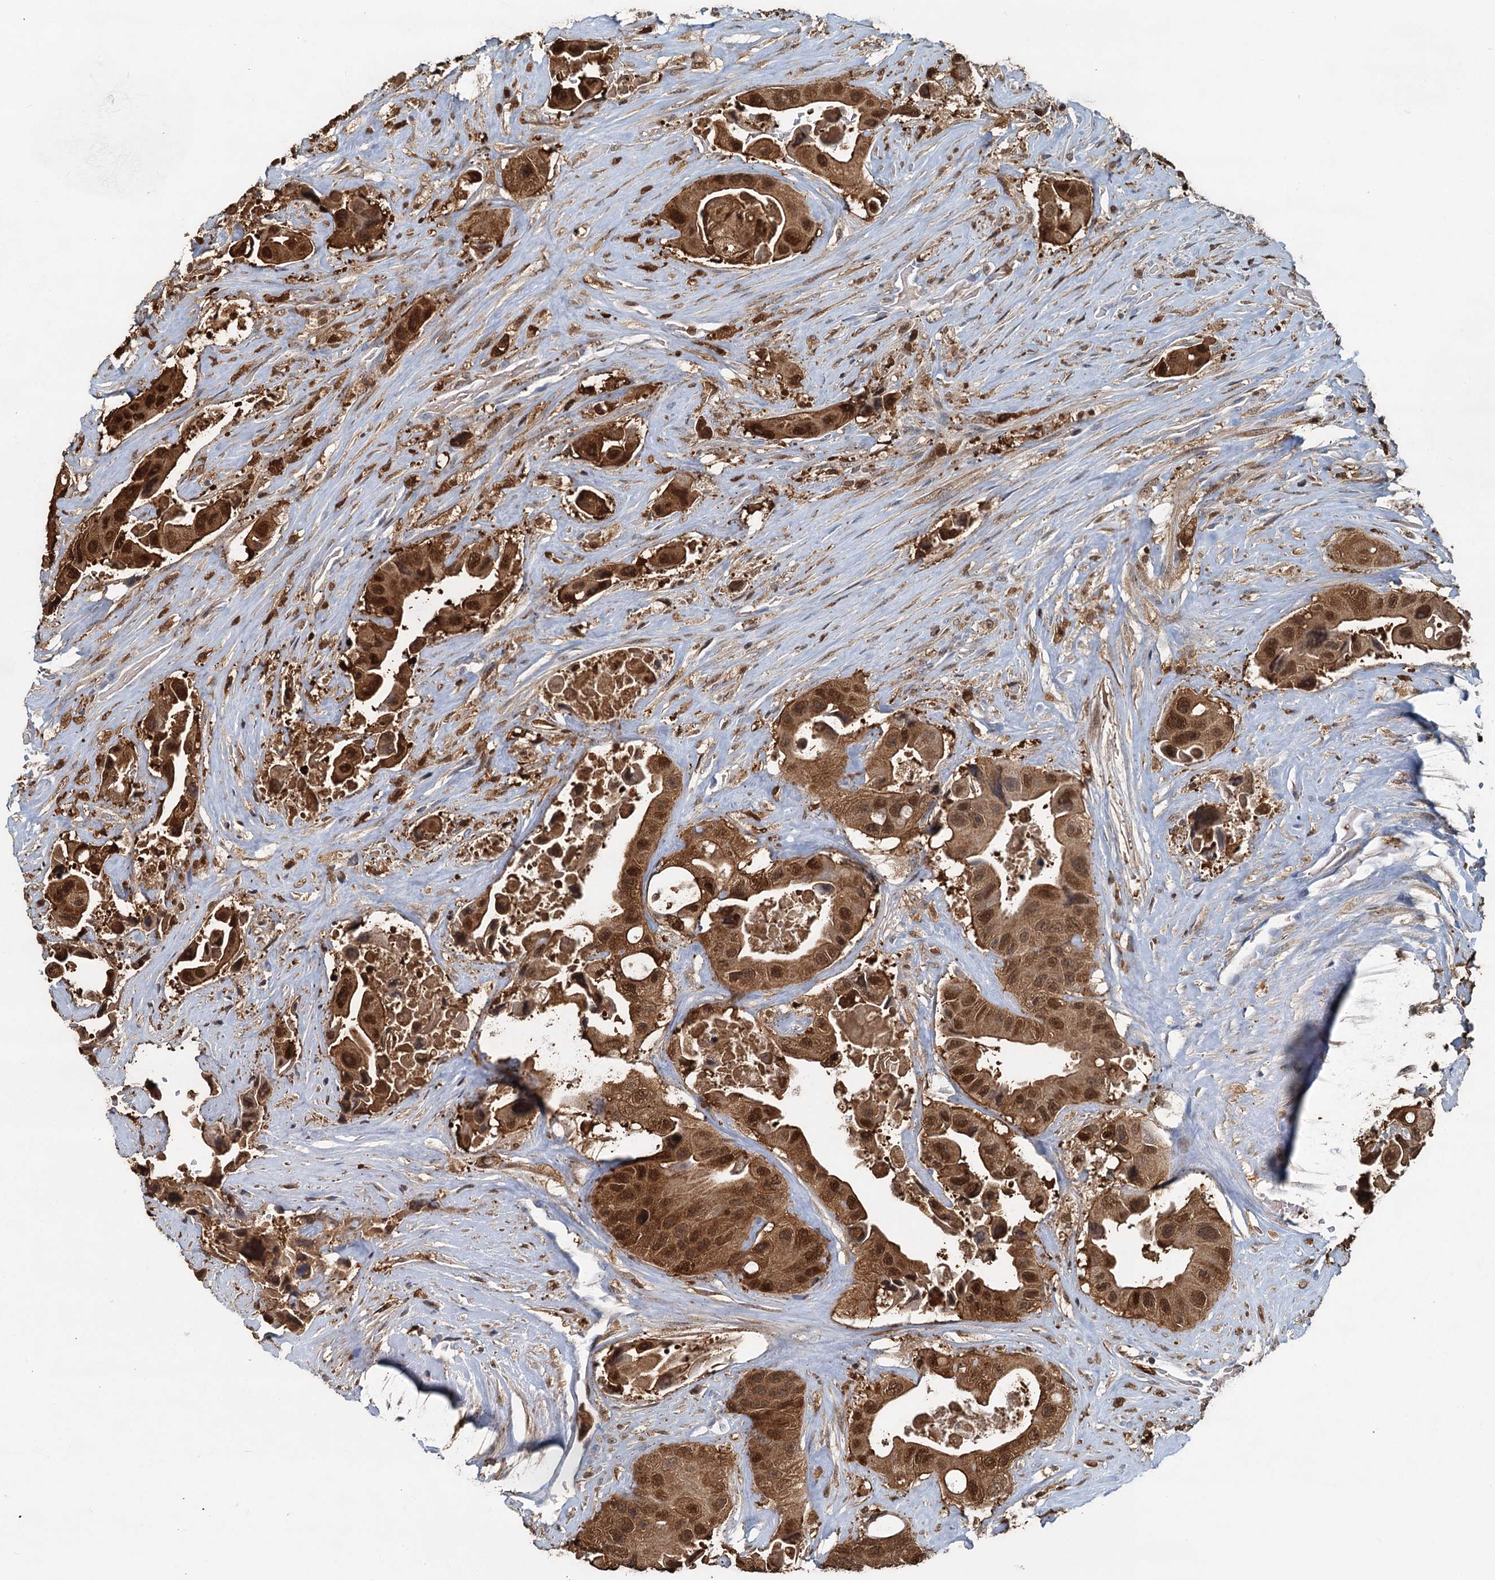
{"staining": {"intensity": "strong", "quantity": ">75%", "location": "cytoplasmic/membranous,nuclear"}, "tissue": "colorectal cancer", "cell_type": "Tumor cells", "image_type": "cancer", "snomed": [{"axis": "morphology", "description": "Adenocarcinoma, NOS"}, {"axis": "topography", "description": "Colon"}], "caption": "Tumor cells display high levels of strong cytoplasmic/membranous and nuclear expression in about >75% of cells in human adenocarcinoma (colorectal).", "gene": "S100A6", "patient": {"sex": "female", "age": 46}}